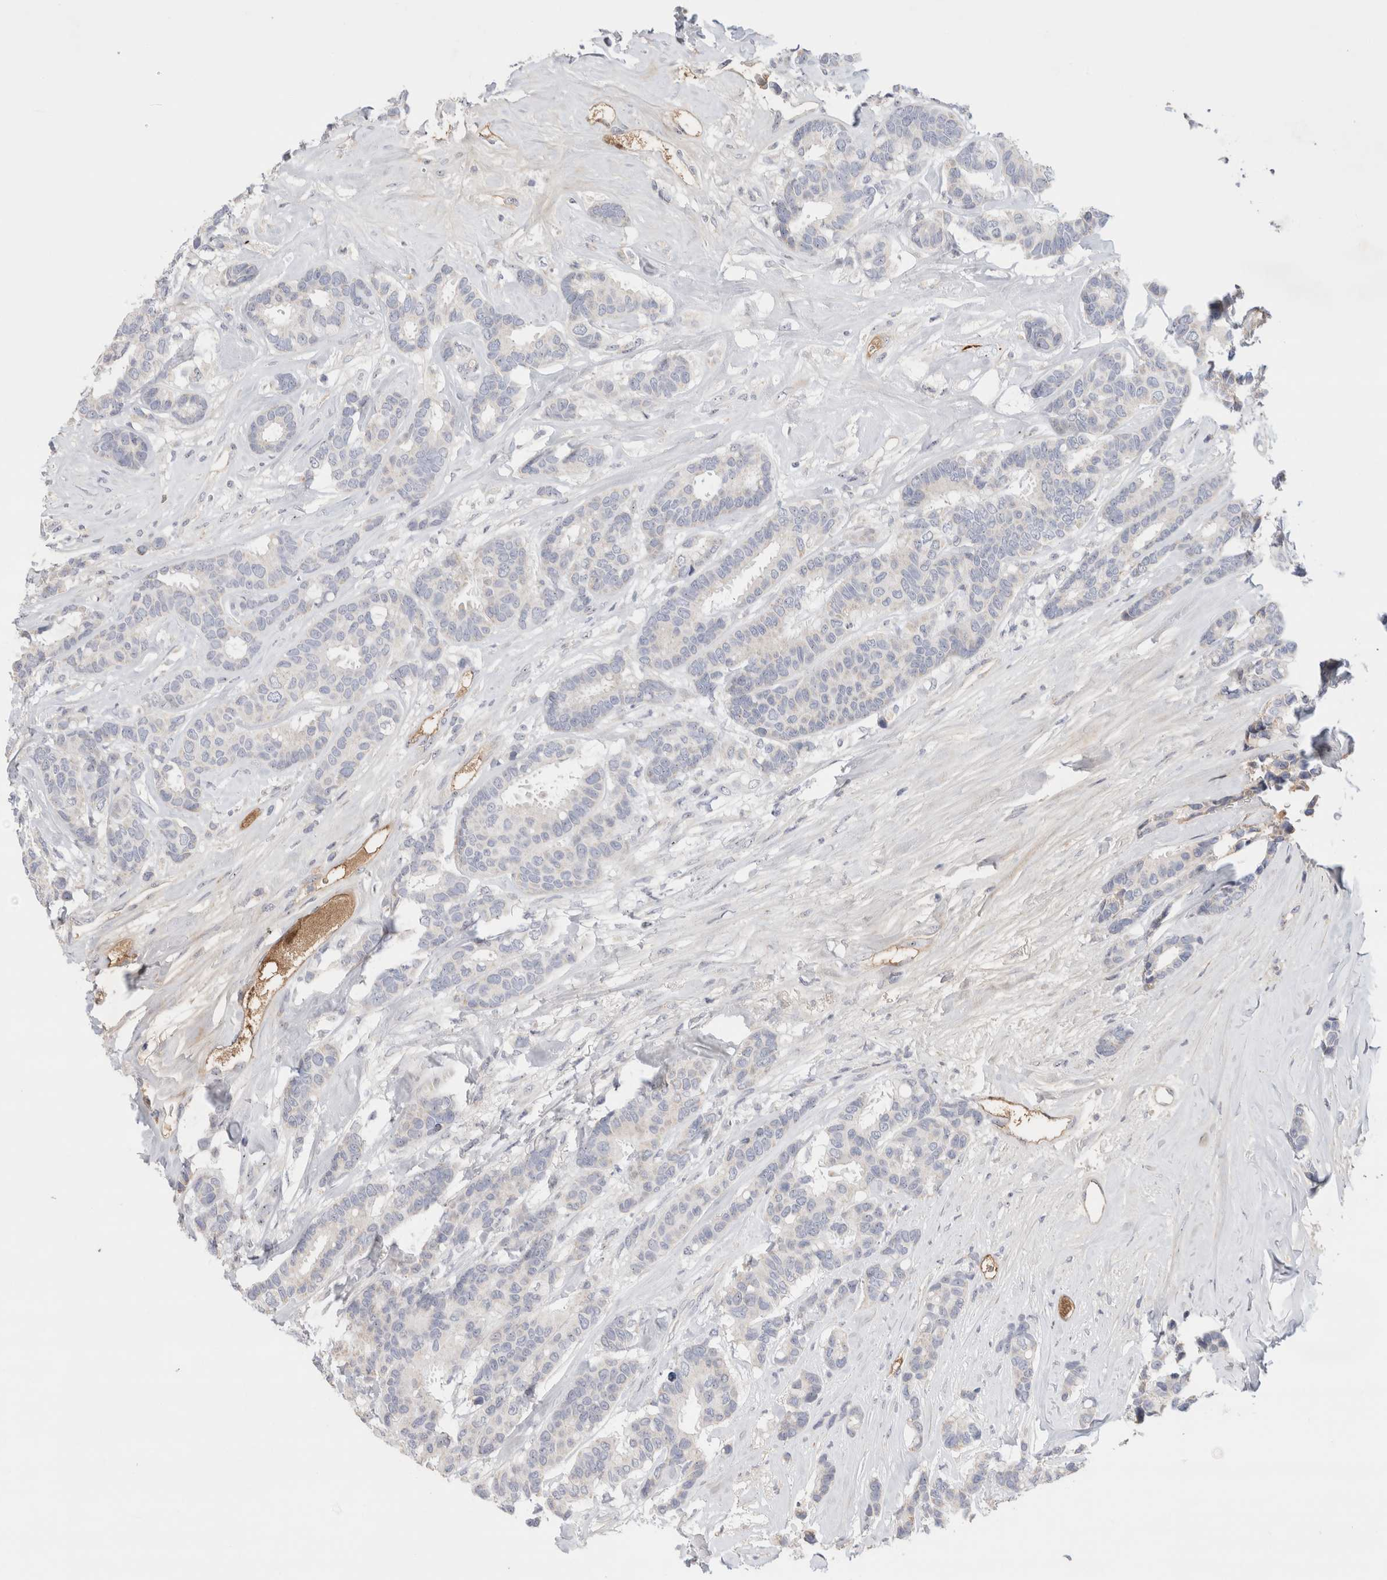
{"staining": {"intensity": "negative", "quantity": "none", "location": "none"}, "tissue": "breast cancer", "cell_type": "Tumor cells", "image_type": "cancer", "snomed": [{"axis": "morphology", "description": "Duct carcinoma"}, {"axis": "topography", "description": "Breast"}], "caption": "The micrograph reveals no significant staining in tumor cells of breast cancer.", "gene": "ECHDC2", "patient": {"sex": "female", "age": 87}}